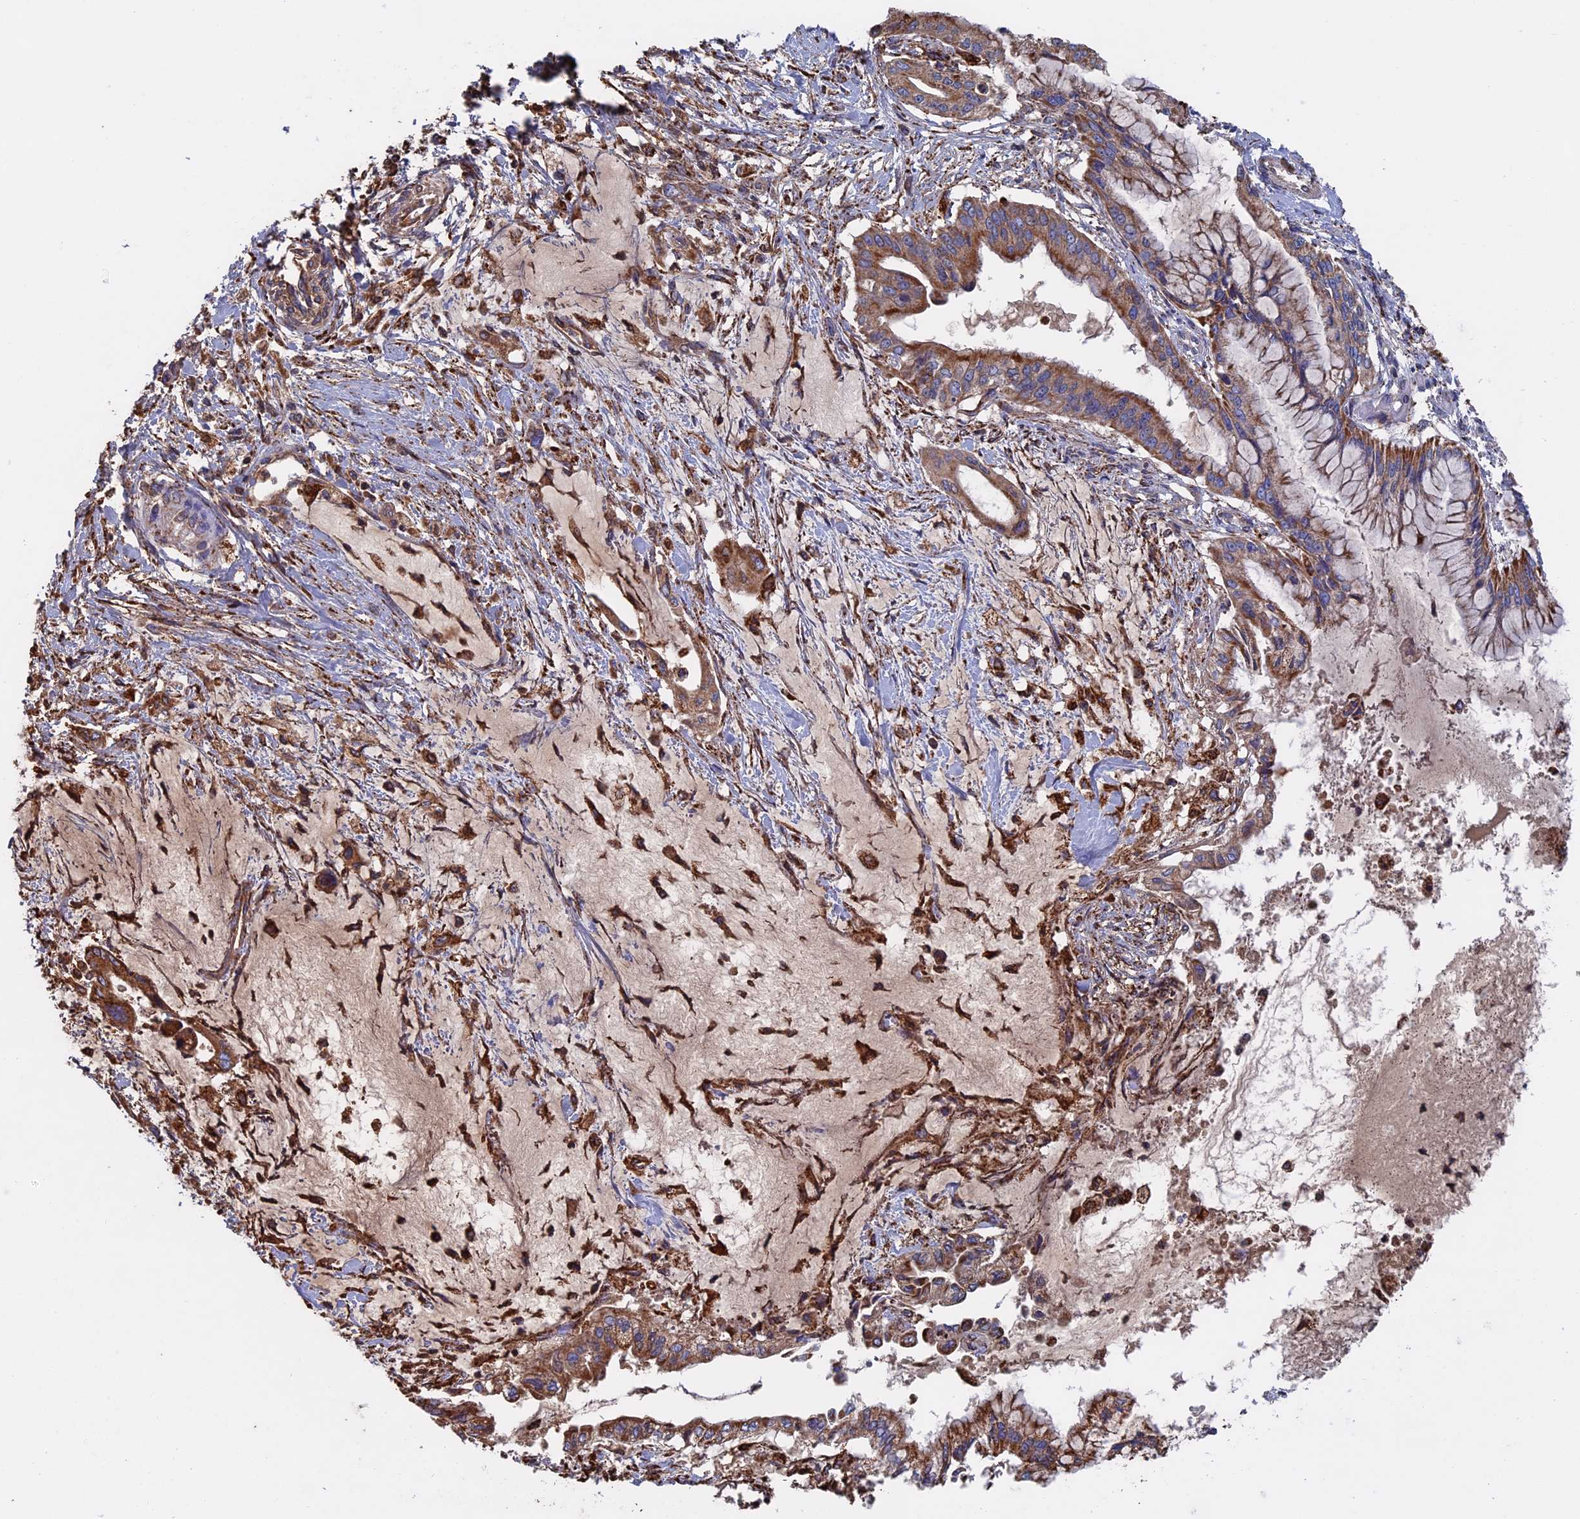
{"staining": {"intensity": "strong", "quantity": "25%-75%", "location": "cytoplasmic/membranous"}, "tissue": "pancreatic cancer", "cell_type": "Tumor cells", "image_type": "cancer", "snomed": [{"axis": "morphology", "description": "Adenocarcinoma, NOS"}, {"axis": "topography", "description": "Pancreas"}], "caption": "Immunohistochemical staining of pancreatic adenocarcinoma exhibits strong cytoplasmic/membranous protein expression in approximately 25%-75% of tumor cells.", "gene": "SEC24D", "patient": {"sex": "male", "age": 46}}